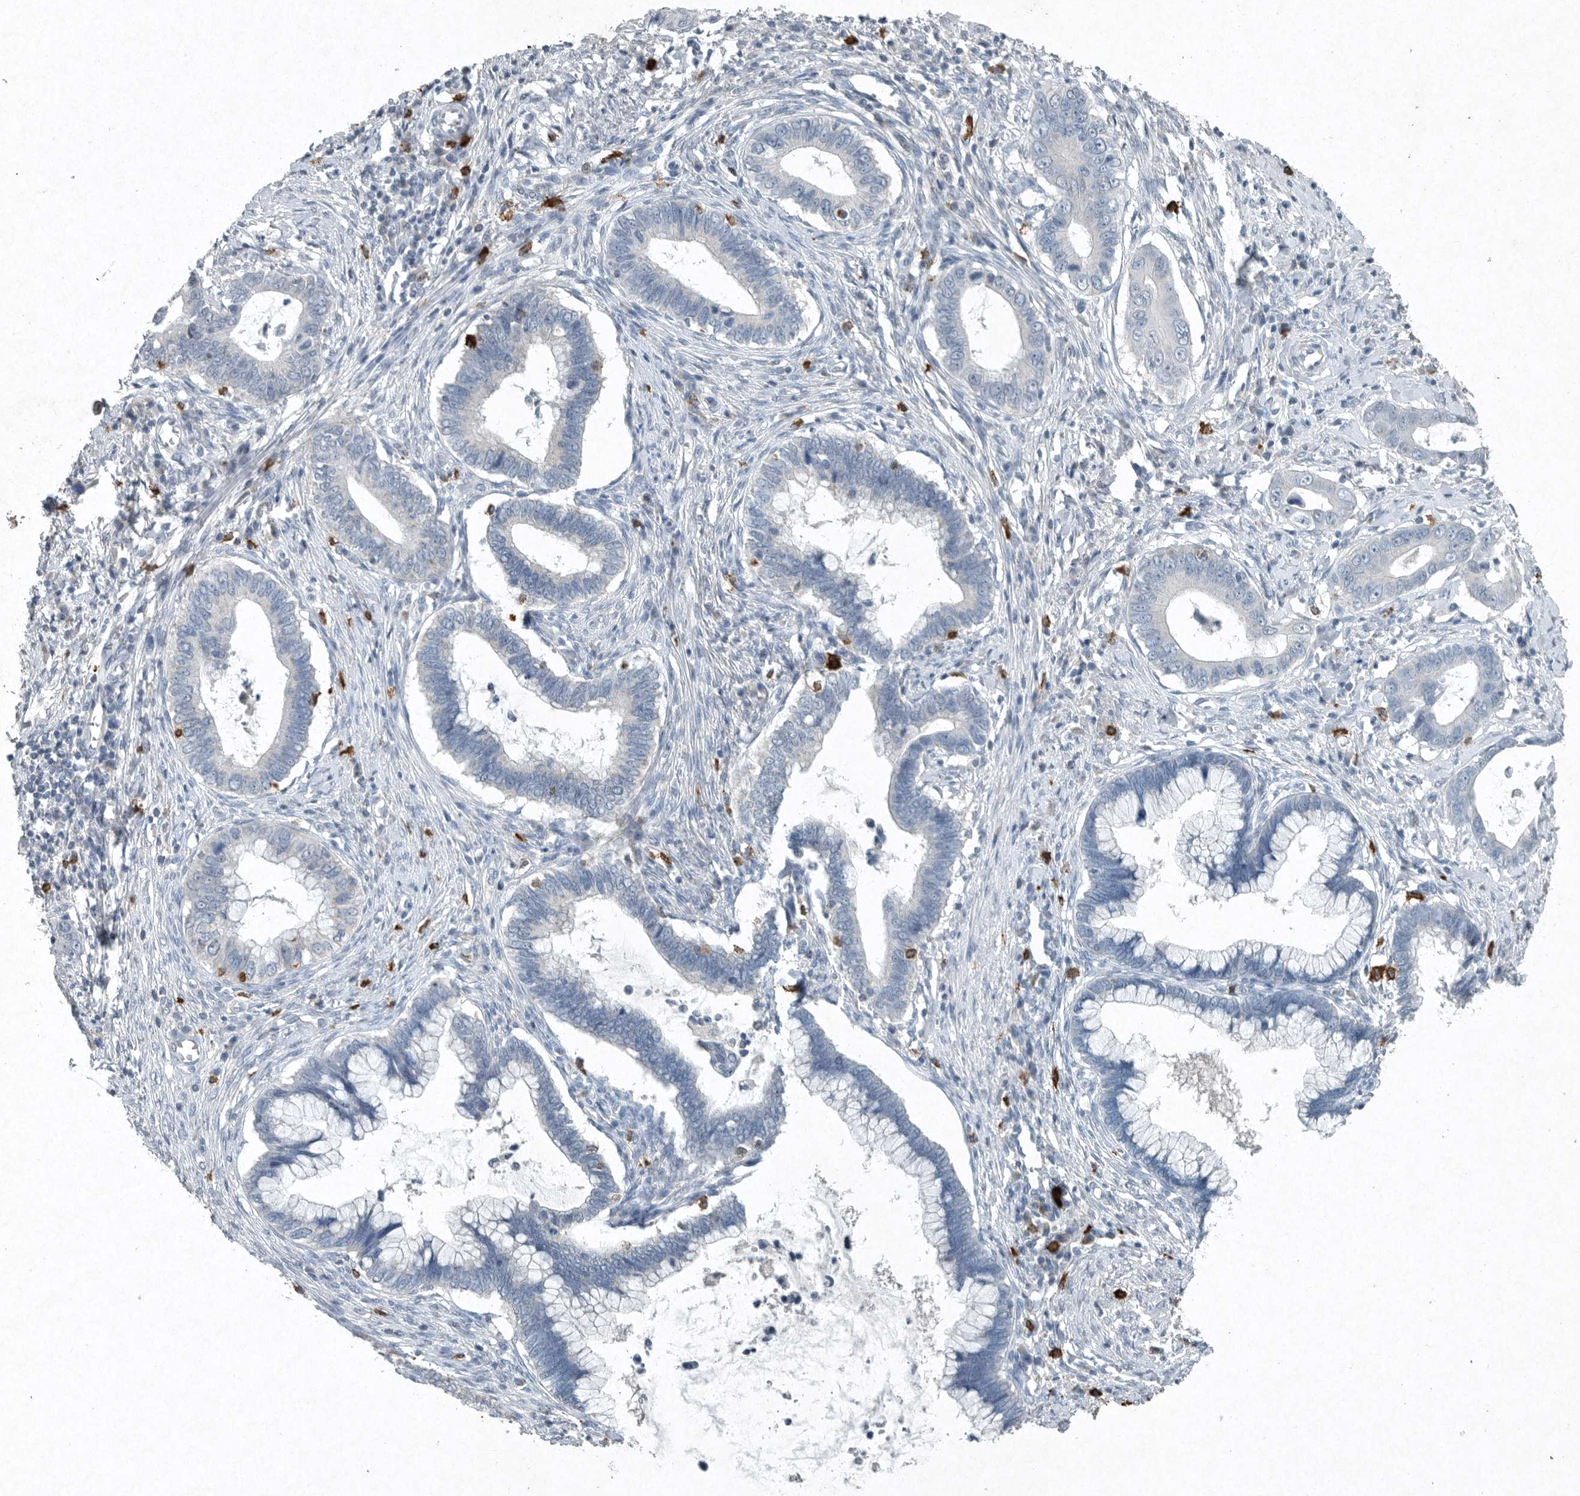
{"staining": {"intensity": "negative", "quantity": "none", "location": "none"}, "tissue": "cervical cancer", "cell_type": "Tumor cells", "image_type": "cancer", "snomed": [{"axis": "morphology", "description": "Adenocarcinoma, NOS"}, {"axis": "topography", "description": "Cervix"}], "caption": "Immunohistochemical staining of human cervical cancer demonstrates no significant expression in tumor cells.", "gene": "IL20", "patient": {"sex": "female", "age": 44}}